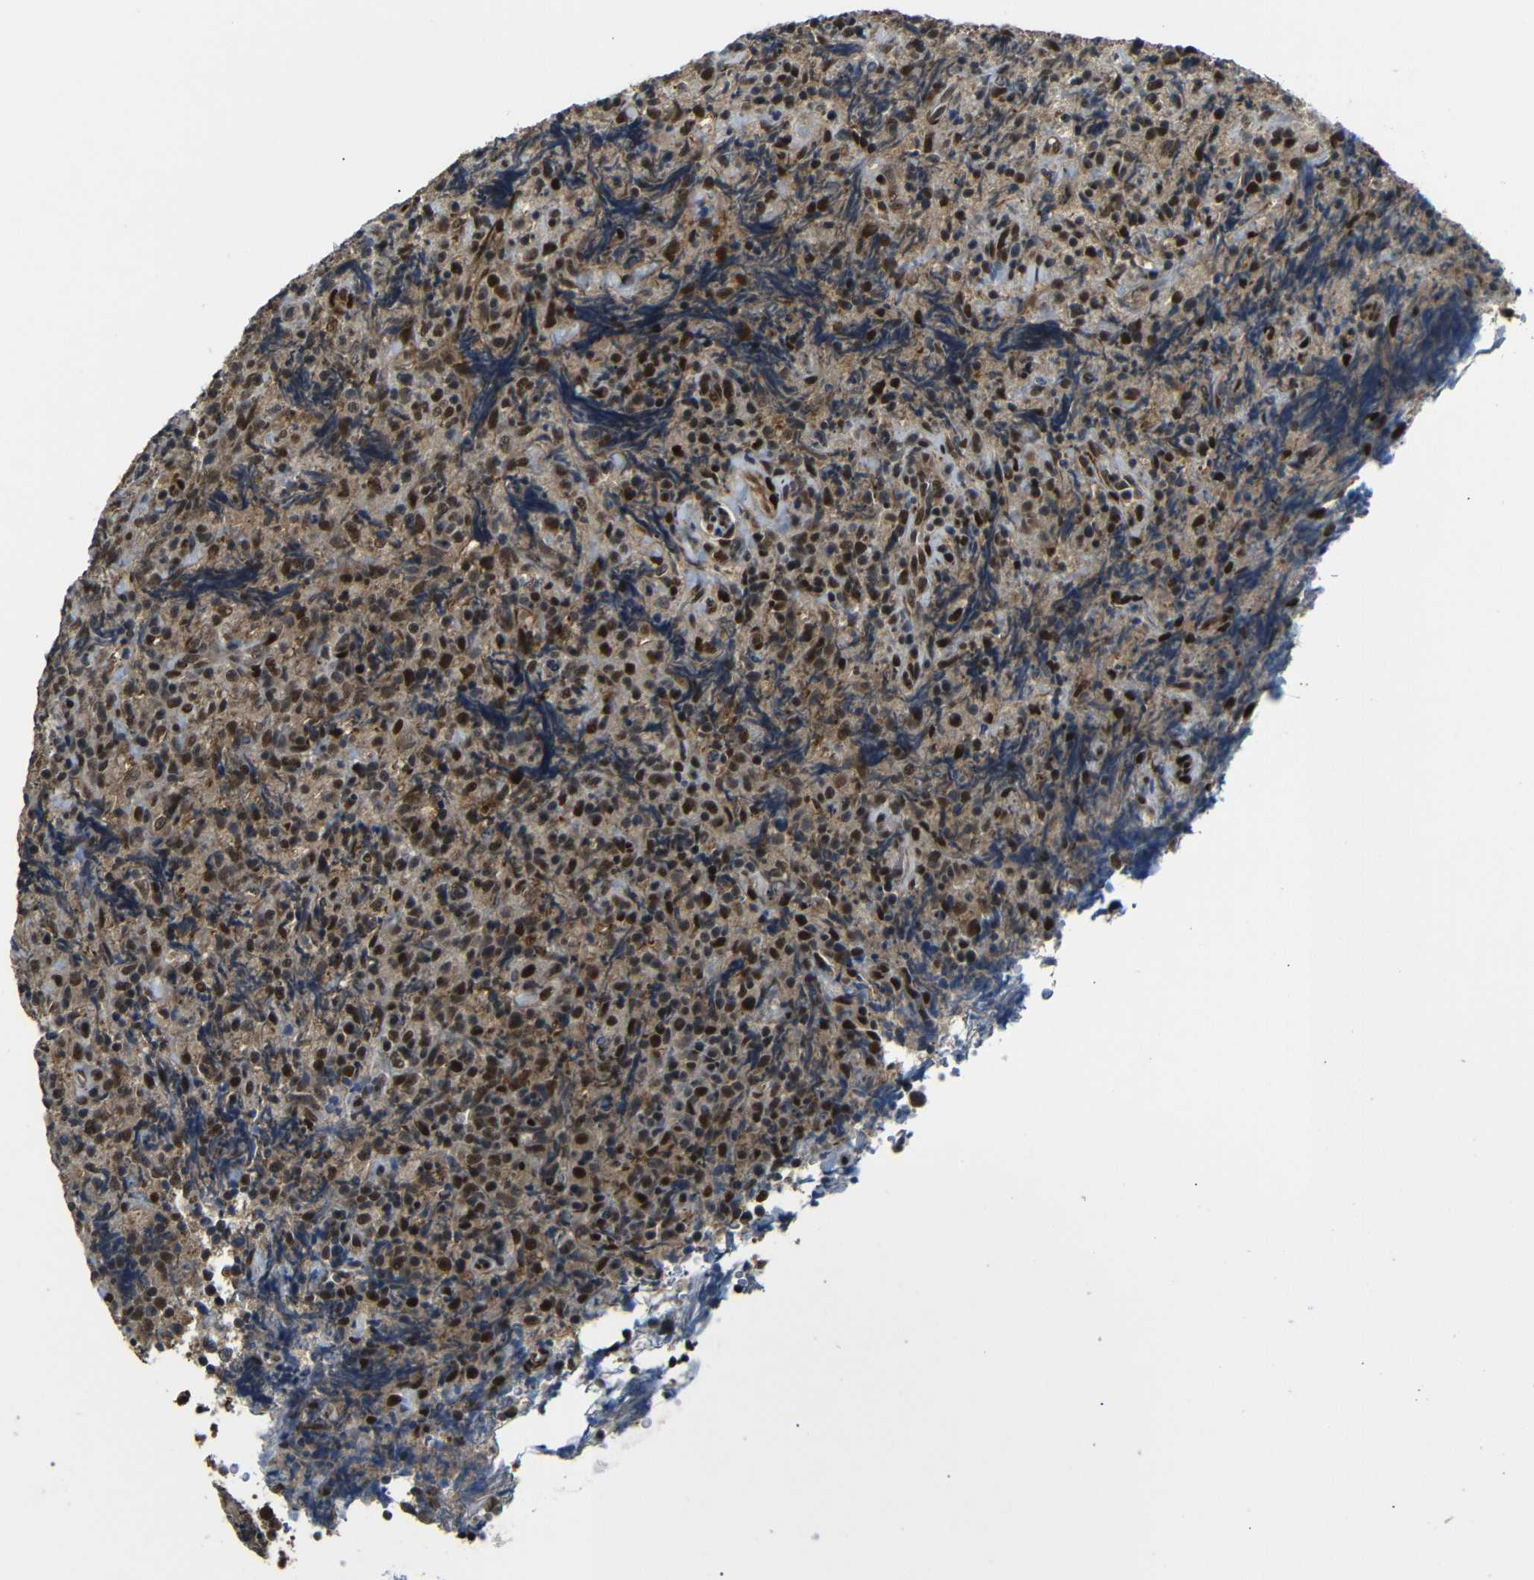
{"staining": {"intensity": "strong", "quantity": ">75%", "location": "nuclear"}, "tissue": "lymphoma", "cell_type": "Tumor cells", "image_type": "cancer", "snomed": [{"axis": "morphology", "description": "Malignant lymphoma, non-Hodgkin's type, High grade"}, {"axis": "topography", "description": "Tonsil"}], "caption": "A brown stain labels strong nuclear staining of a protein in human malignant lymphoma, non-Hodgkin's type (high-grade) tumor cells.", "gene": "TBX2", "patient": {"sex": "female", "age": 36}}